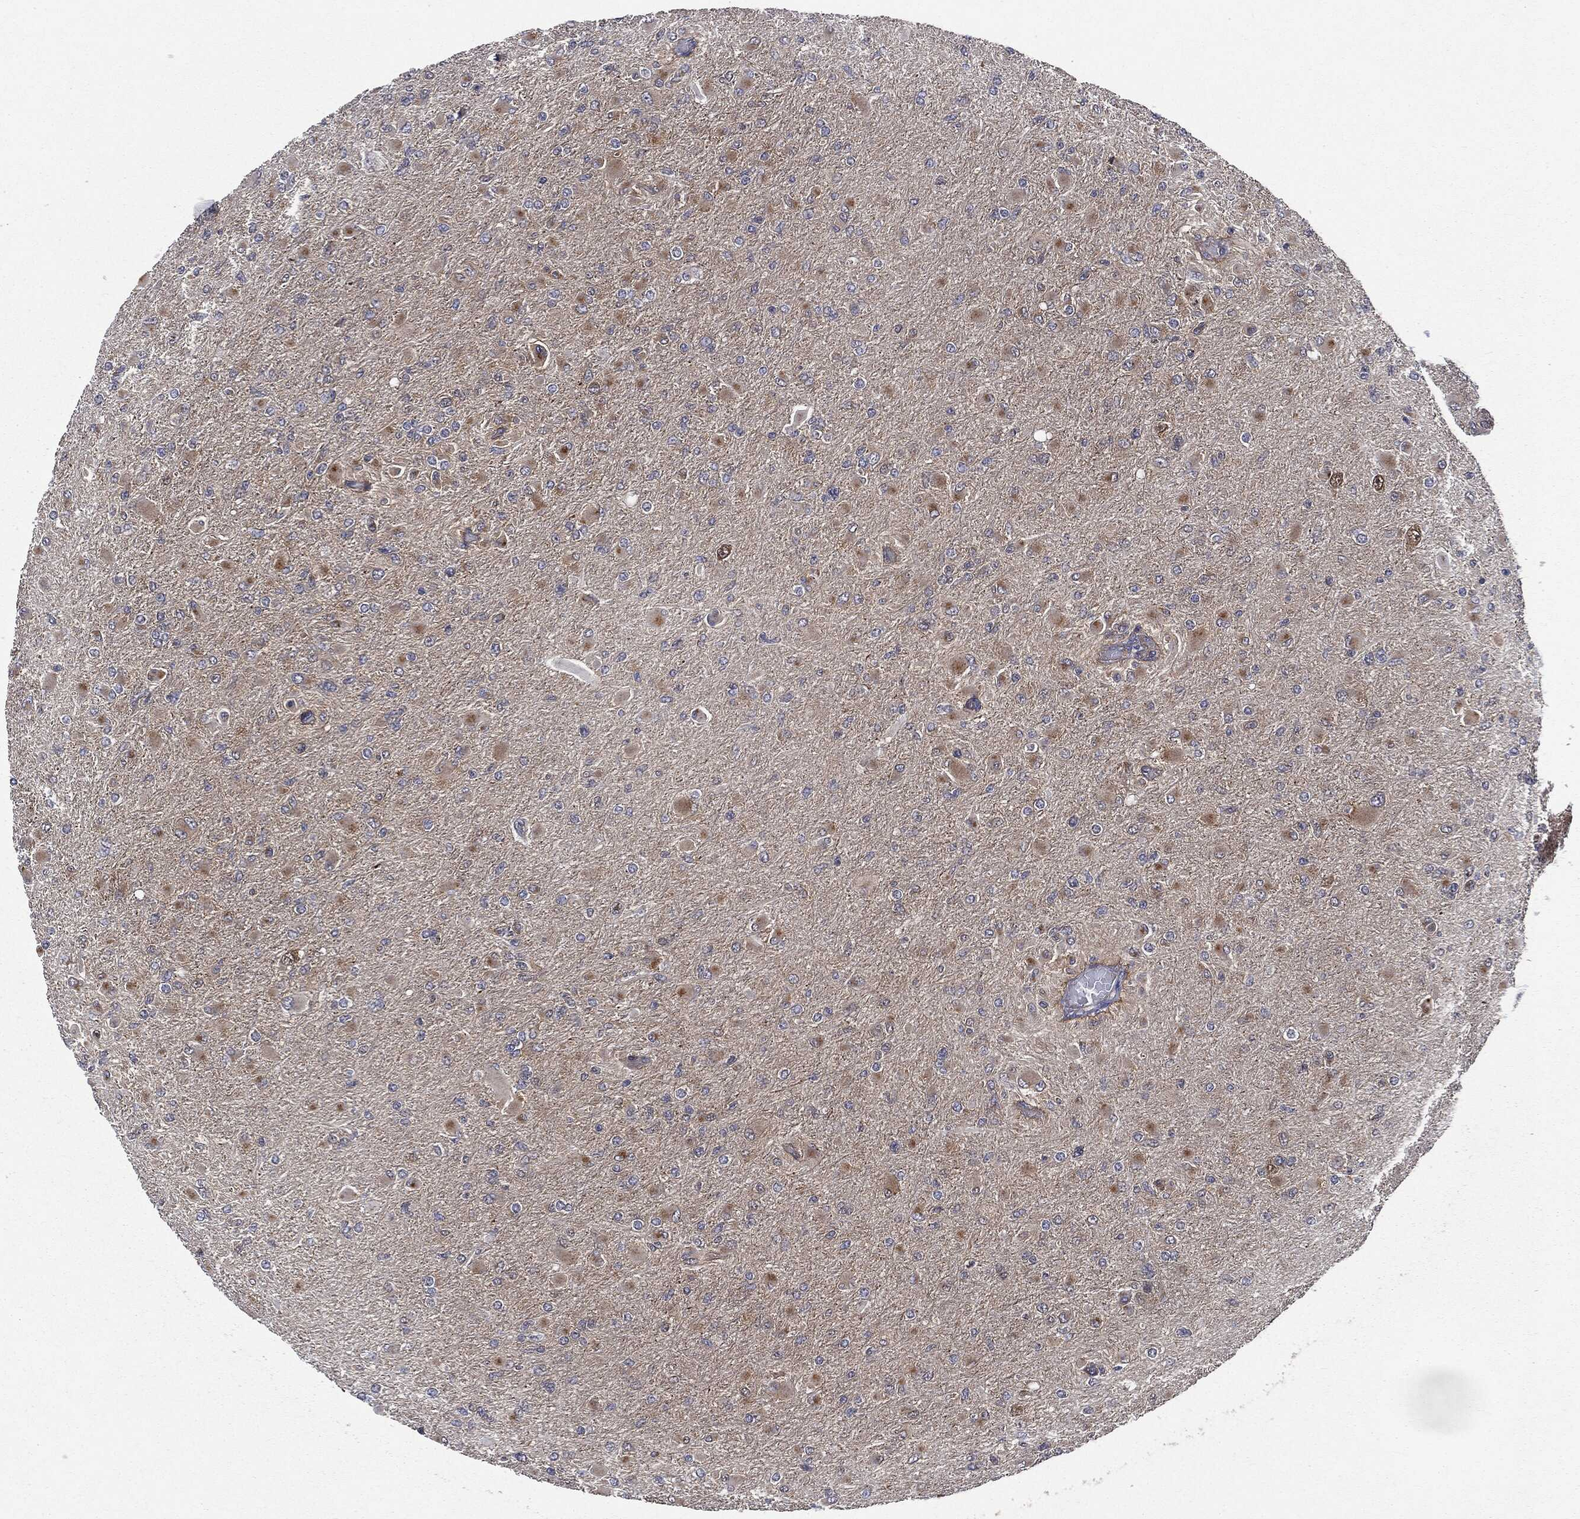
{"staining": {"intensity": "weak", "quantity": "25%-75%", "location": "cytoplasmic/membranous"}, "tissue": "glioma", "cell_type": "Tumor cells", "image_type": "cancer", "snomed": [{"axis": "morphology", "description": "Glioma, malignant, High grade"}, {"axis": "topography", "description": "Cerebral cortex"}], "caption": "Glioma tissue exhibits weak cytoplasmic/membranous expression in about 25%-75% of tumor cells (DAB = brown stain, brightfield microscopy at high magnification).", "gene": "EPS15L1", "patient": {"sex": "female", "age": 36}}